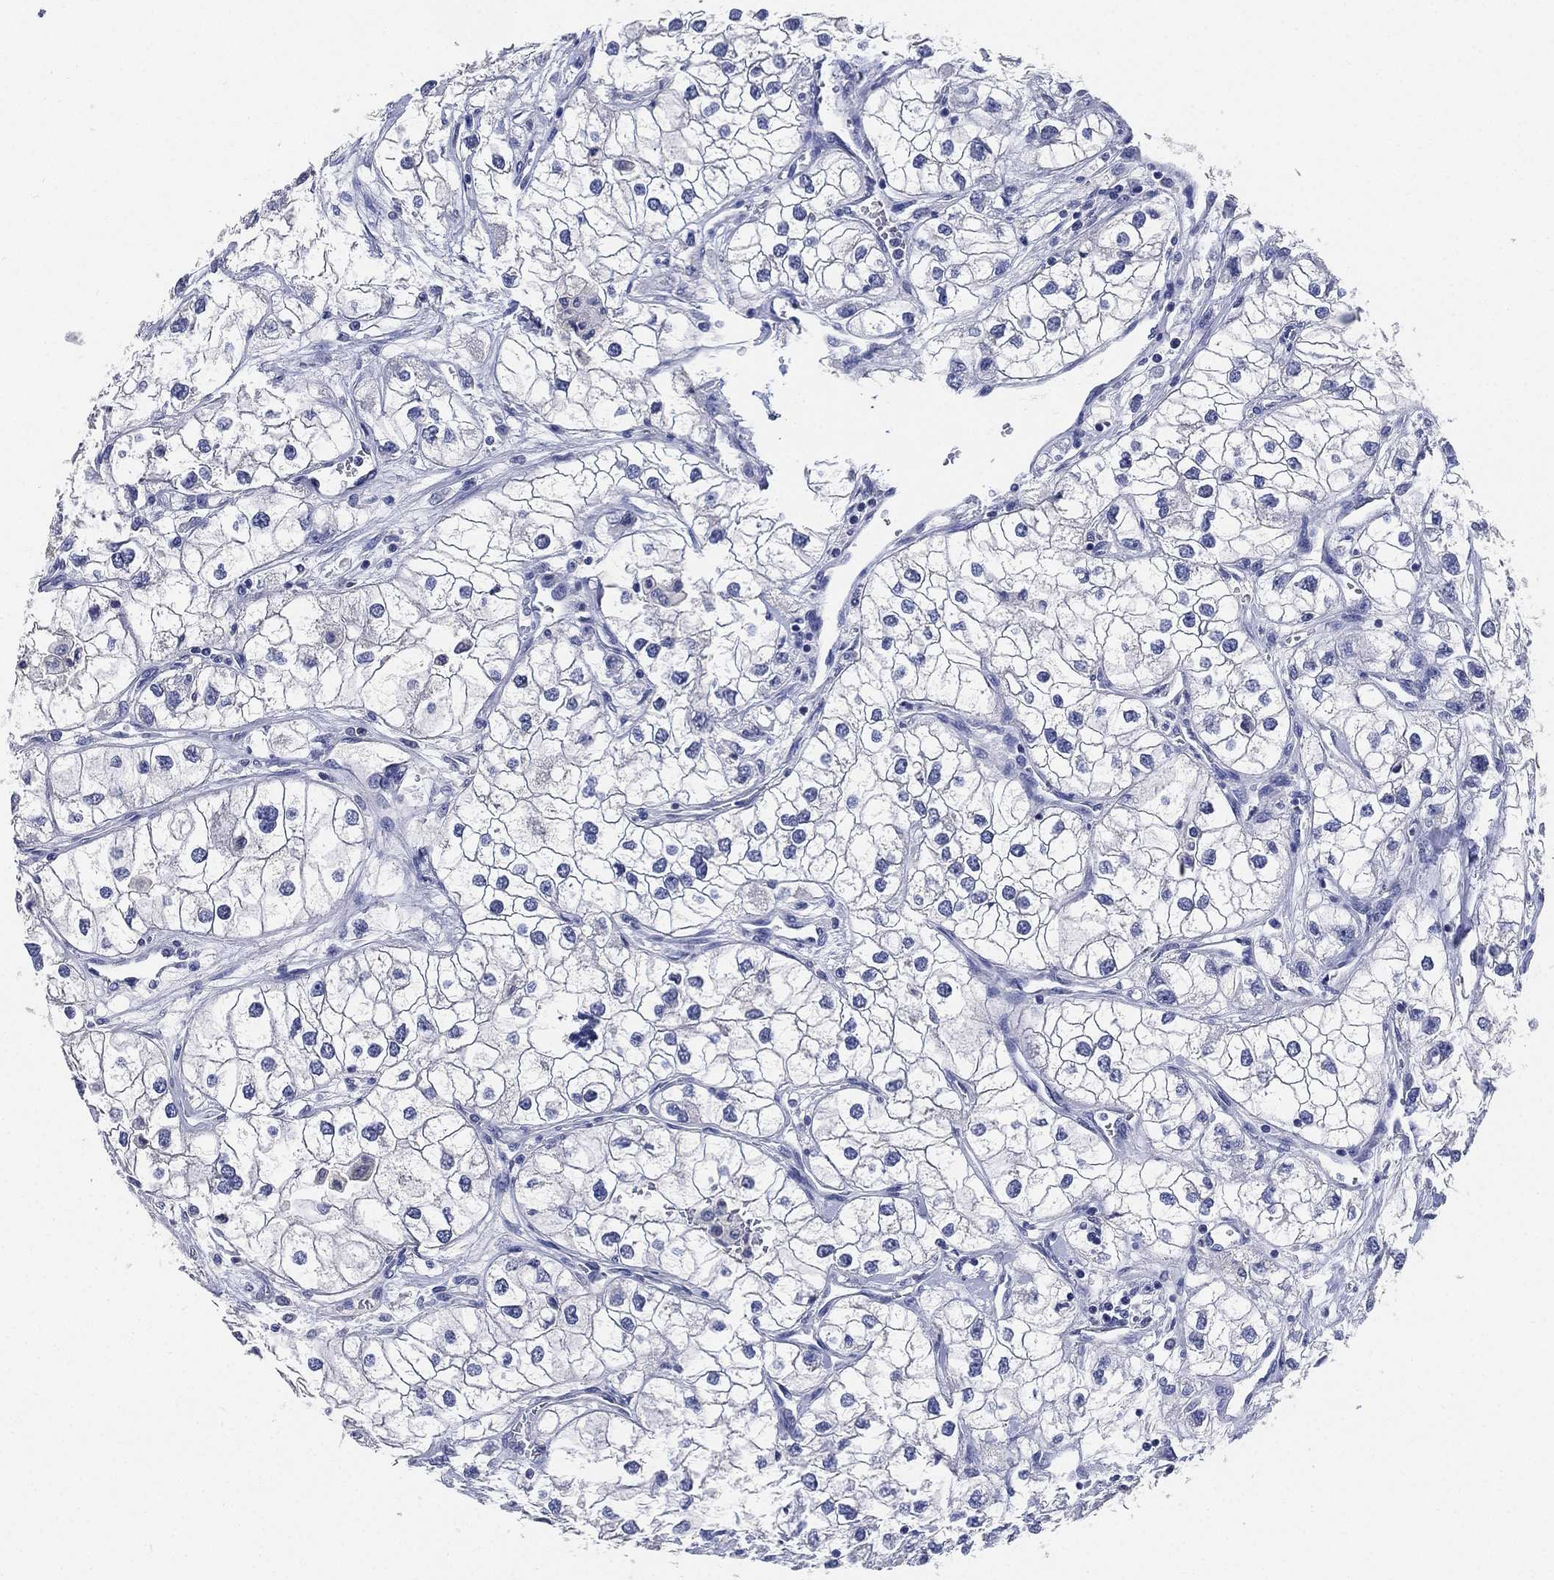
{"staining": {"intensity": "negative", "quantity": "none", "location": "none"}, "tissue": "renal cancer", "cell_type": "Tumor cells", "image_type": "cancer", "snomed": [{"axis": "morphology", "description": "Adenocarcinoma, NOS"}, {"axis": "topography", "description": "Kidney"}], "caption": "High magnification brightfield microscopy of renal cancer (adenocarcinoma) stained with DAB (brown) and counterstained with hematoxylin (blue): tumor cells show no significant positivity.", "gene": "IYD", "patient": {"sex": "male", "age": 59}}